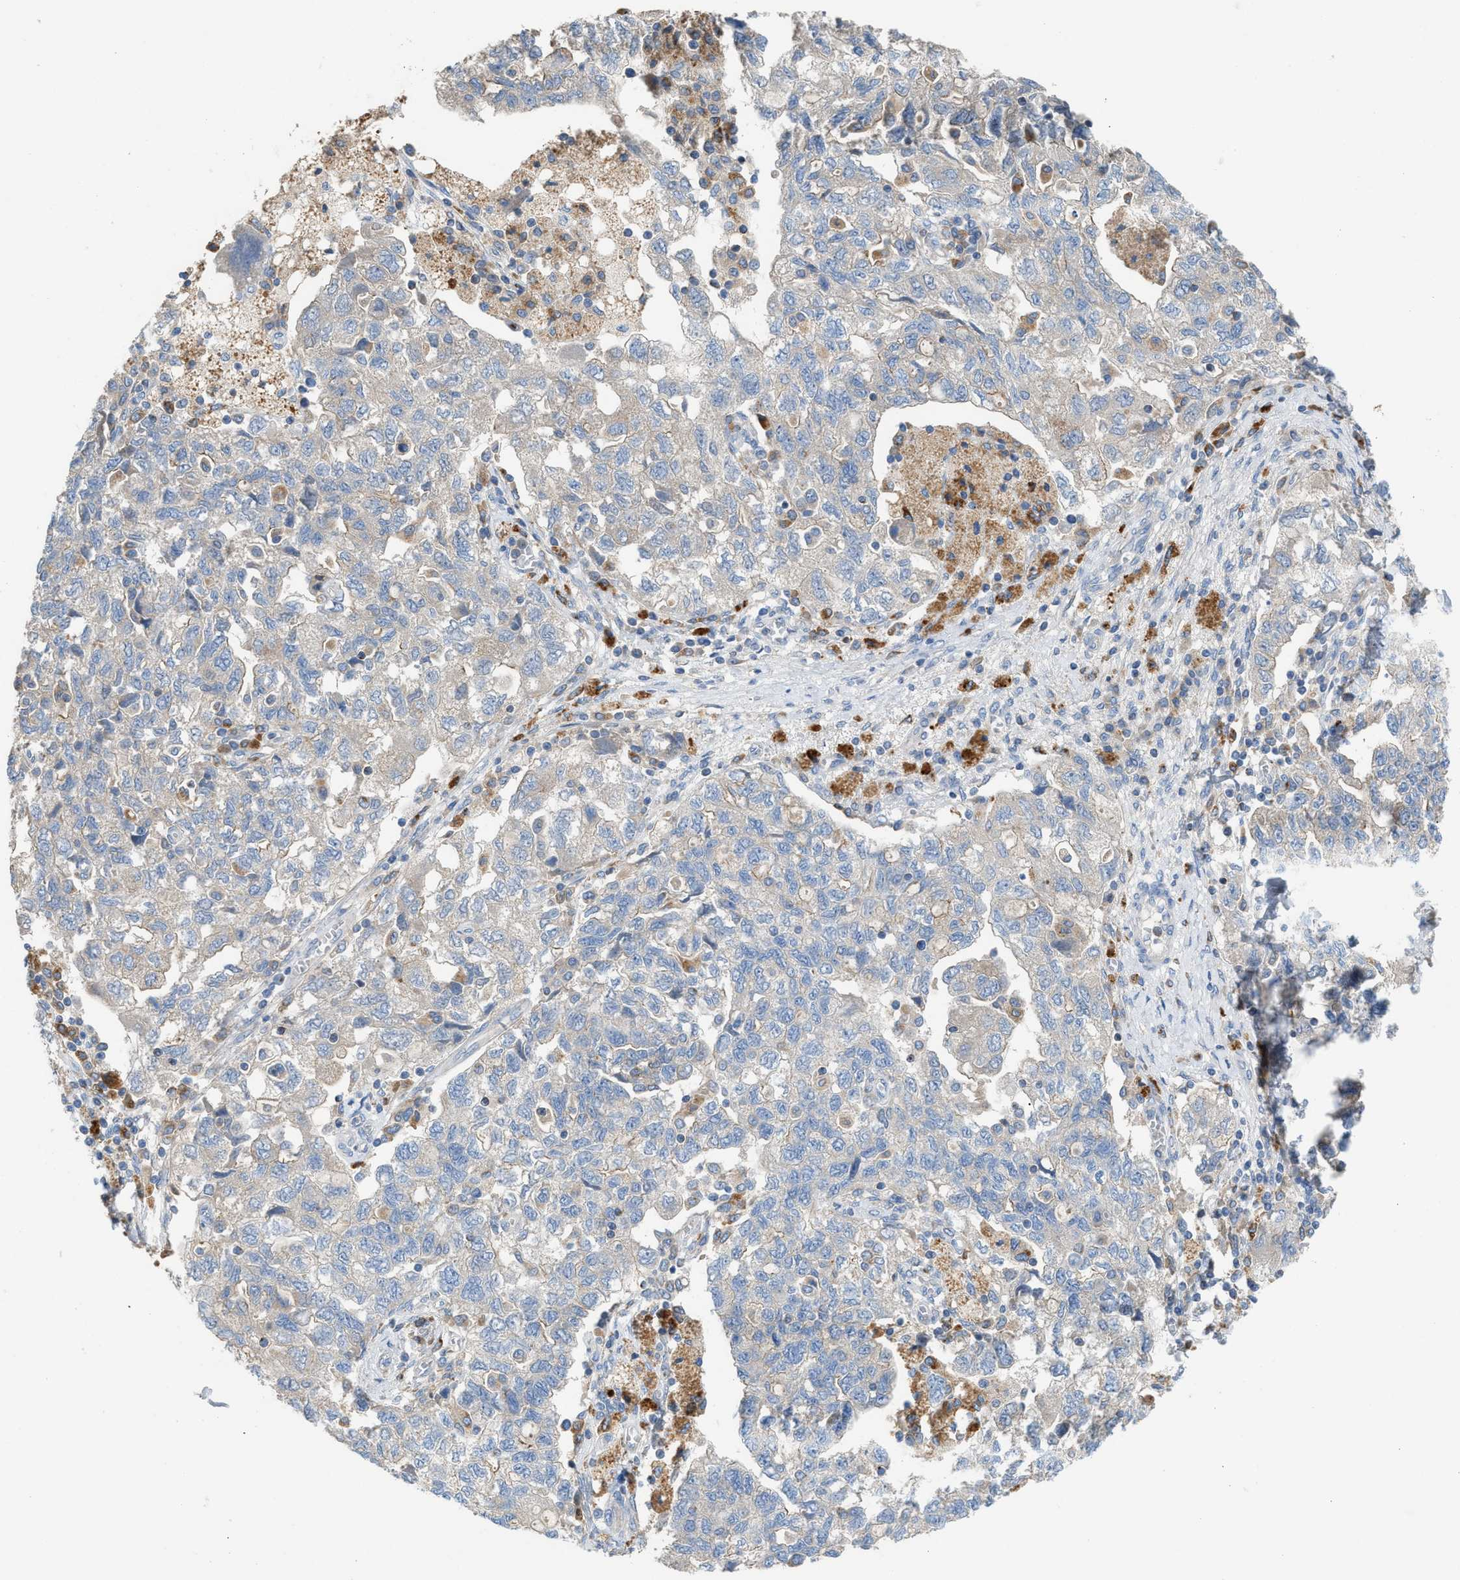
{"staining": {"intensity": "negative", "quantity": "none", "location": "none"}, "tissue": "ovarian cancer", "cell_type": "Tumor cells", "image_type": "cancer", "snomed": [{"axis": "morphology", "description": "Carcinoma, NOS"}, {"axis": "morphology", "description": "Cystadenocarcinoma, serous, NOS"}, {"axis": "topography", "description": "Ovary"}], "caption": "IHC of carcinoma (ovarian) displays no expression in tumor cells.", "gene": "AOAH", "patient": {"sex": "female", "age": 69}}